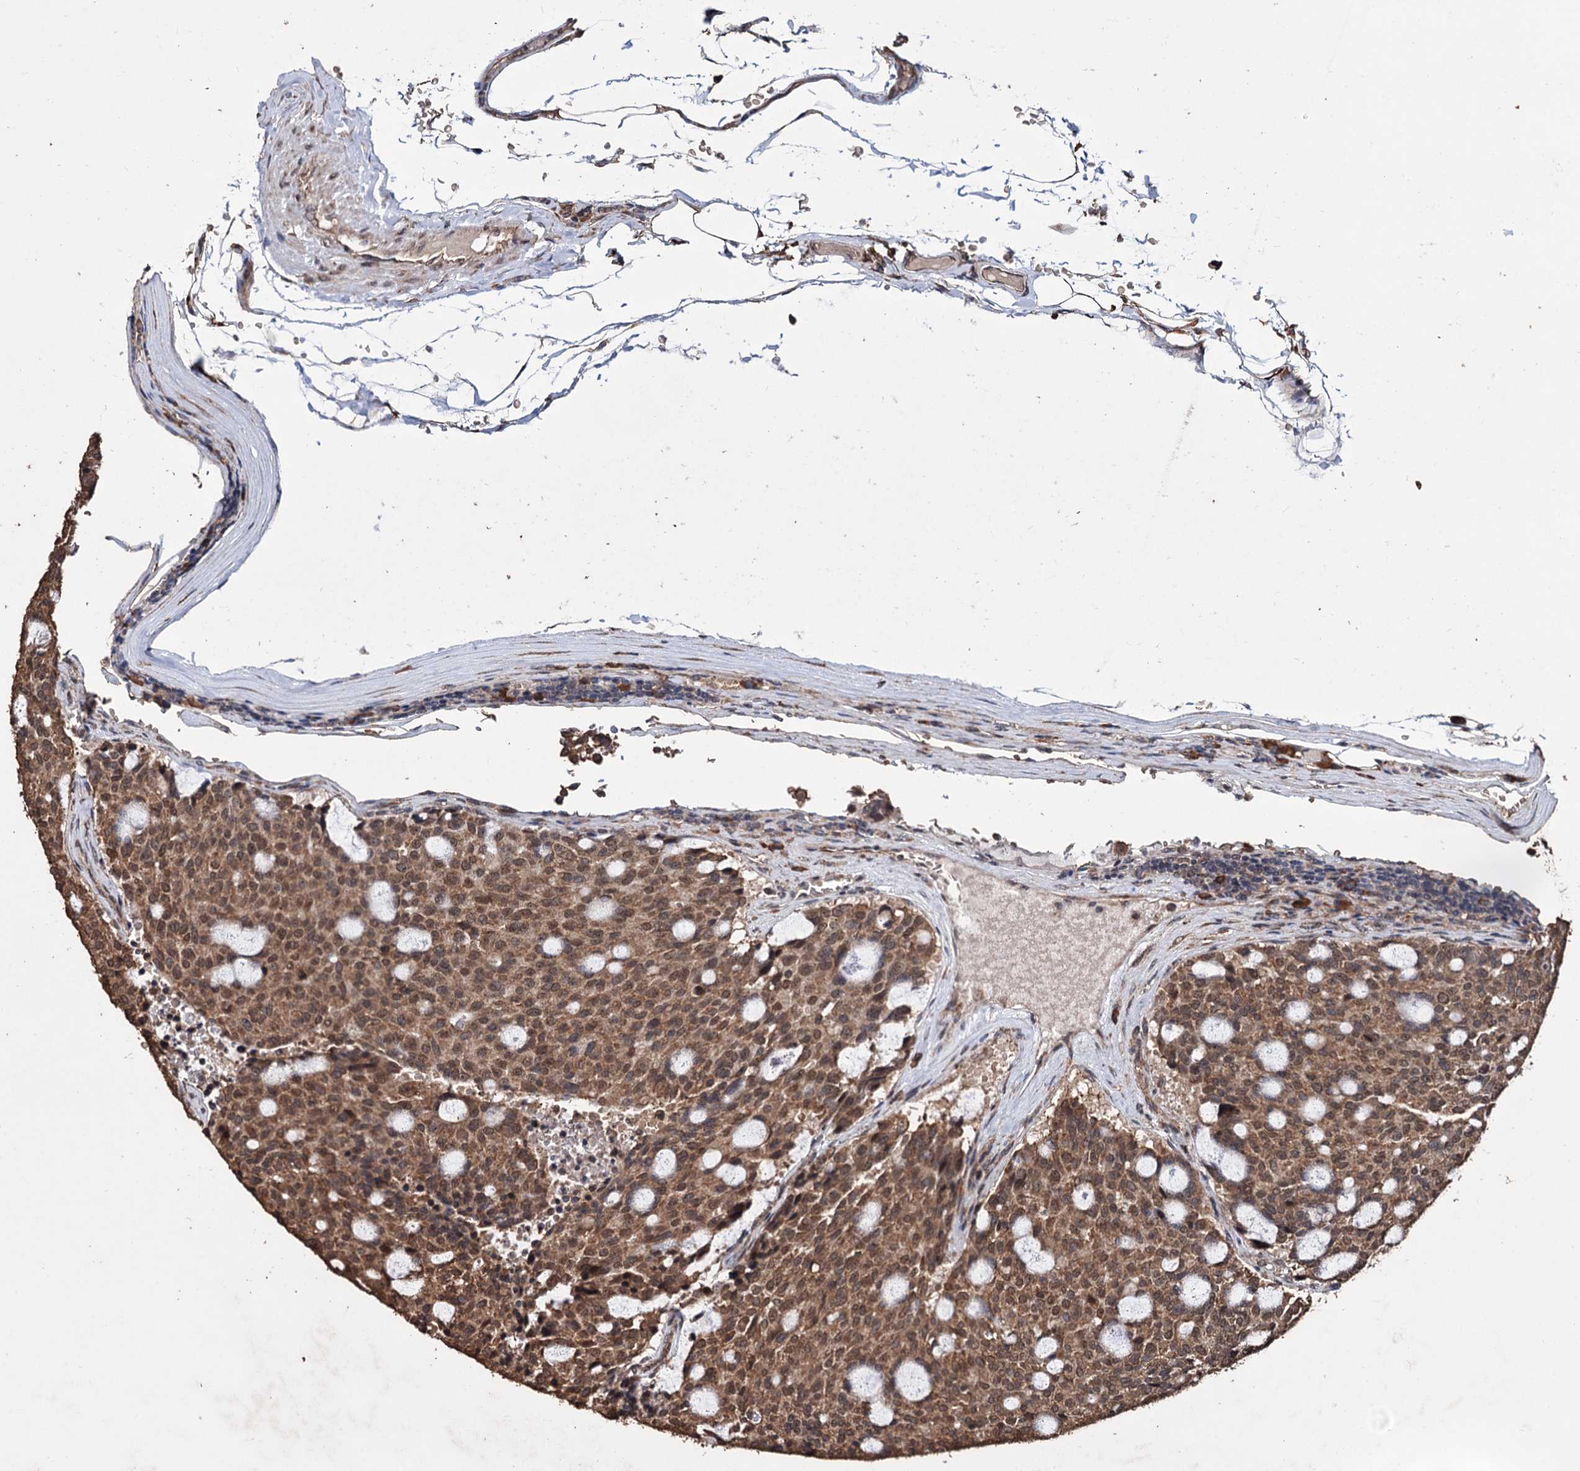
{"staining": {"intensity": "moderate", "quantity": ">75%", "location": "cytoplasmic/membranous,nuclear"}, "tissue": "carcinoid", "cell_type": "Tumor cells", "image_type": "cancer", "snomed": [{"axis": "morphology", "description": "Carcinoid, malignant, NOS"}, {"axis": "topography", "description": "Pancreas"}], "caption": "IHC histopathology image of human malignant carcinoid stained for a protein (brown), which exhibits medium levels of moderate cytoplasmic/membranous and nuclear expression in approximately >75% of tumor cells.", "gene": "TBC1D12", "patient": {"sex": "female", "age": 54}}